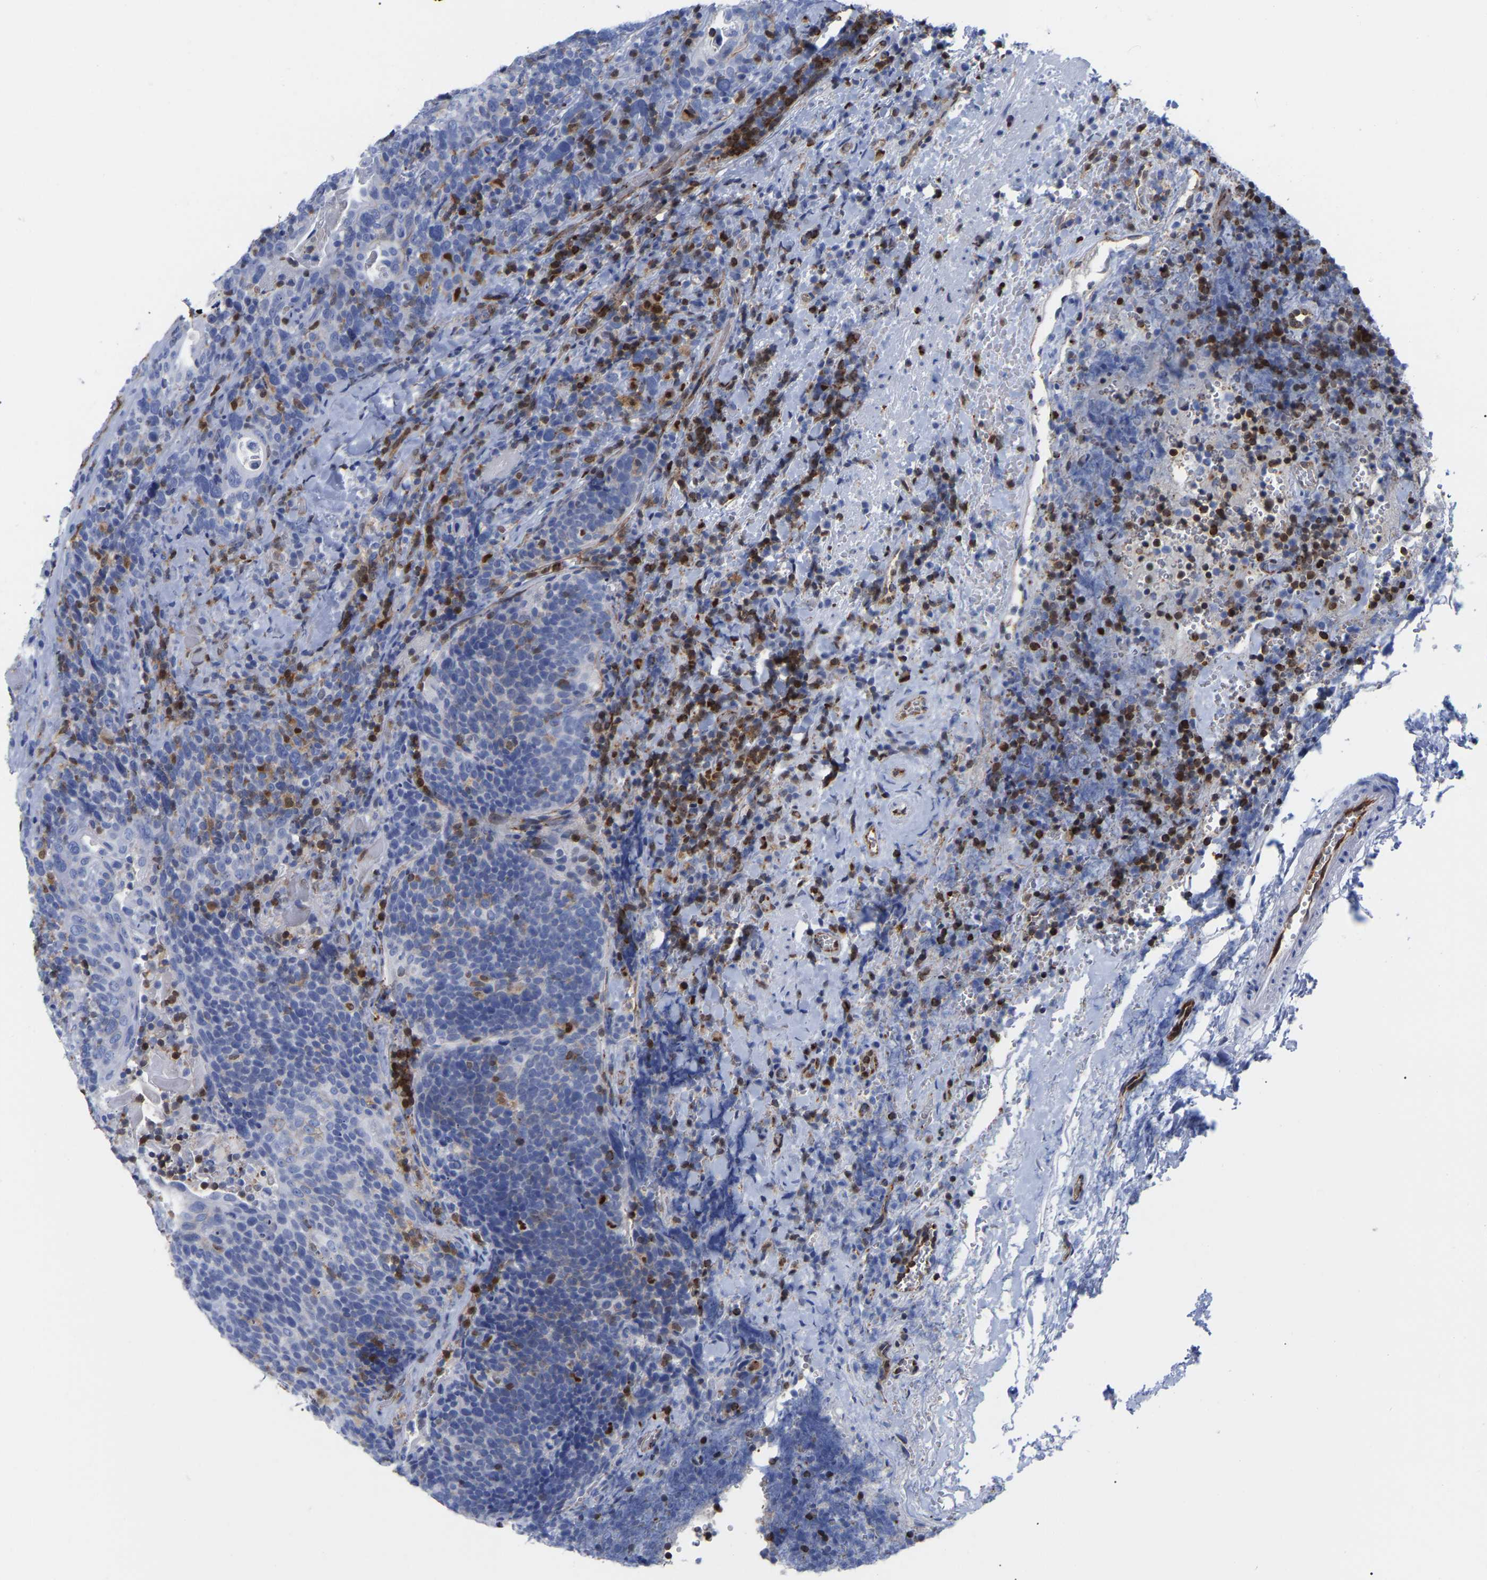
{"staining": {"intensity": "negative", "quantity": "none", "location": "none"}, "tissue": "head and neck cancer", "cell_type": "Tumor cells", "image_type": "cancer", "snomed": [{"axis": "morphology", "description": "Squamous cell carcinoma, NOS"}, {"axis": "morphology", "description": "Squamous cell carcinoma, metastatic, NOS"}, {"axis": "topography", "description": "Lymph node"}, {"axis": "topography", "description": "Head-Neck"}], "caption": "Tumor cells show no significant protein expression in squamous cell carcinoma (head and neck).", "gene": "GIMAP4", "patient": {"sex": "male", "age": 62}}